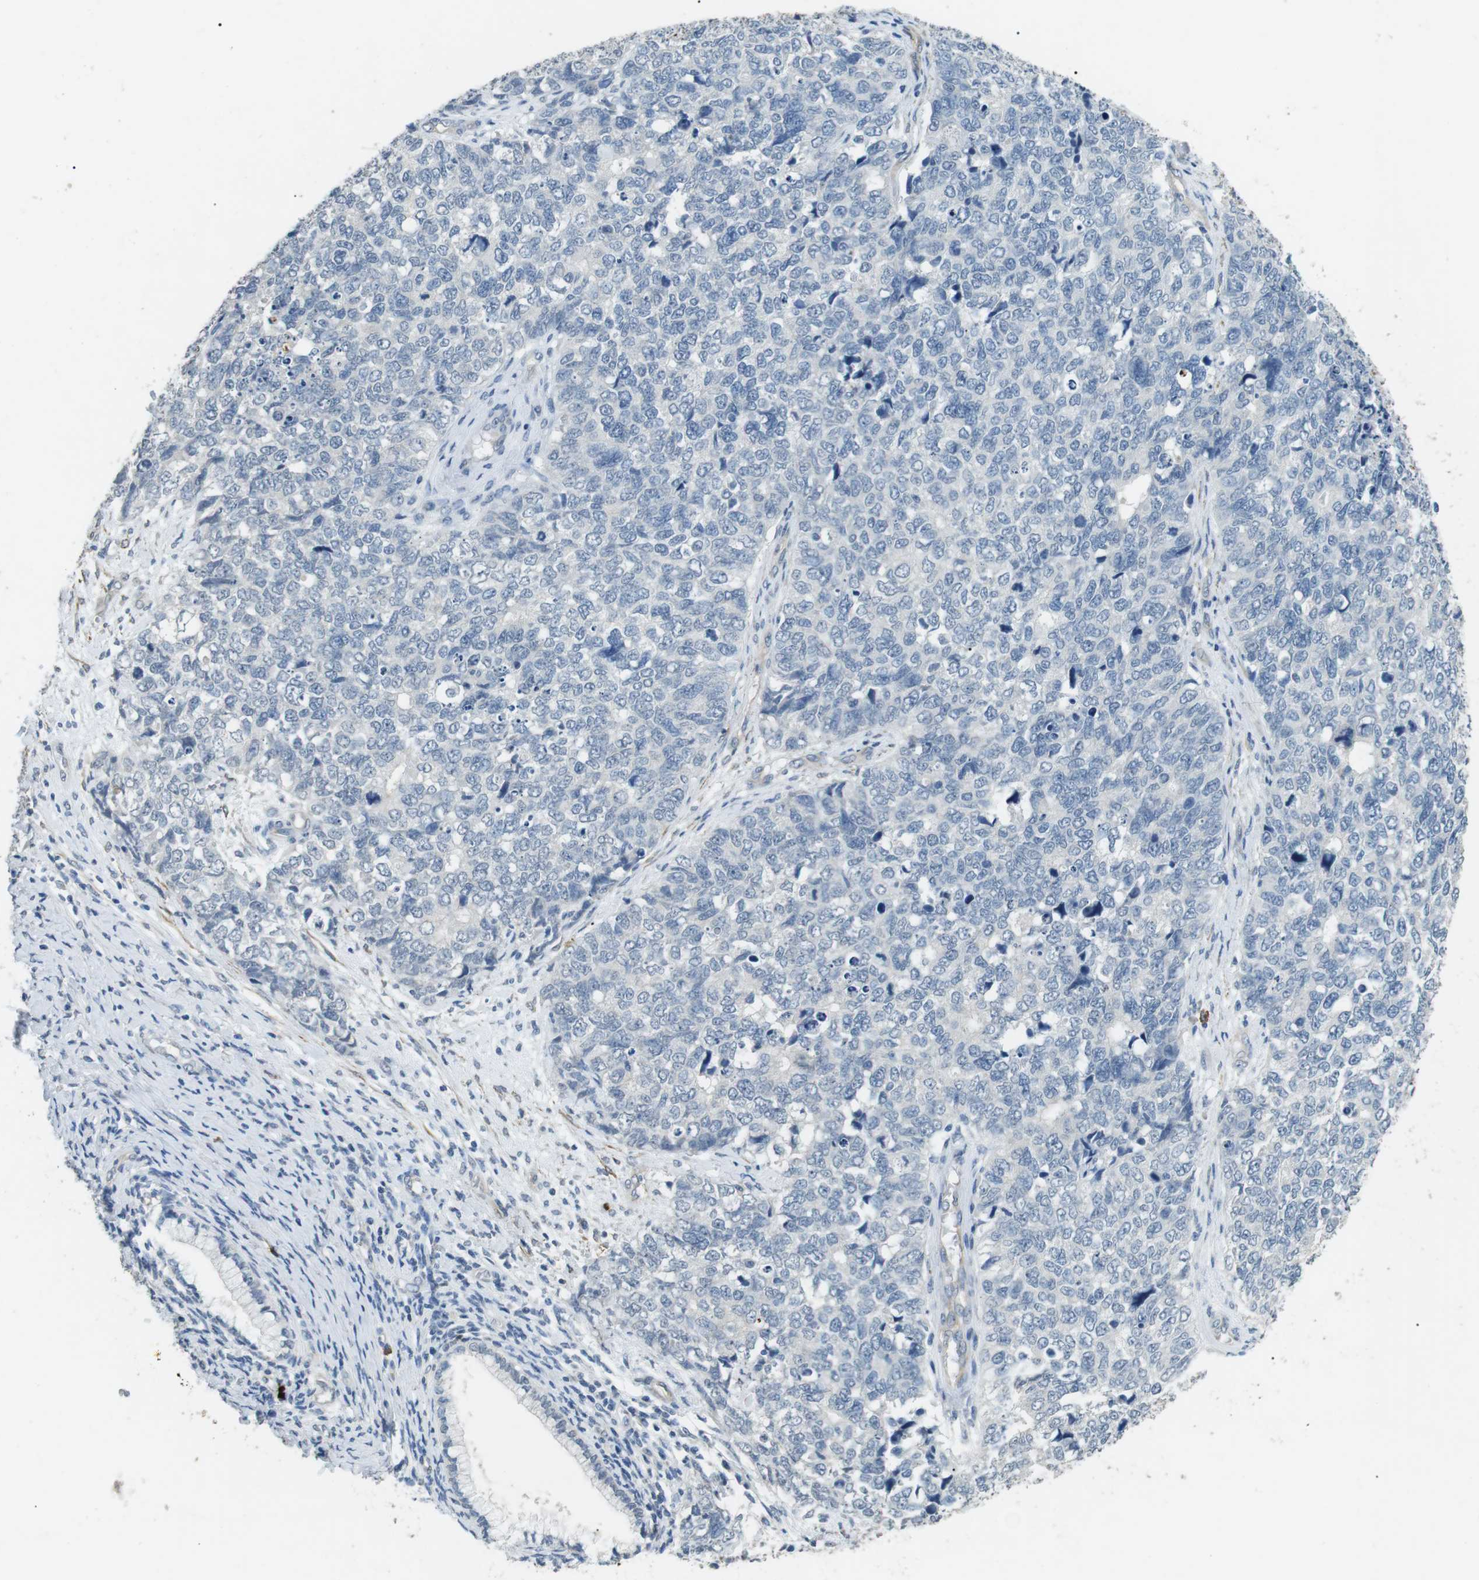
{"staining": {"intensity": "negative", "quantity": "none", "location": "none"}, "tissue": "cervical cancer", "cell_type": "Tumor cells", "image_type": "cancer", "snomed": [{"axis": "morphology", "description": "Squamous cell carcinoma, NOS"}, {"axis": "topography", "description": "Cervix"}], "caption": "High magnification brightfield microscopy of cervical cancer stained with DAB (3,3'-diaminobenzidine) (brown) and counterstained with hematoxylin (blue): tumor cells show no significant positivity. Nuclei are stained in blue.", "gene": "GZMM", "patient": {"sex": "female", "age": 63}}